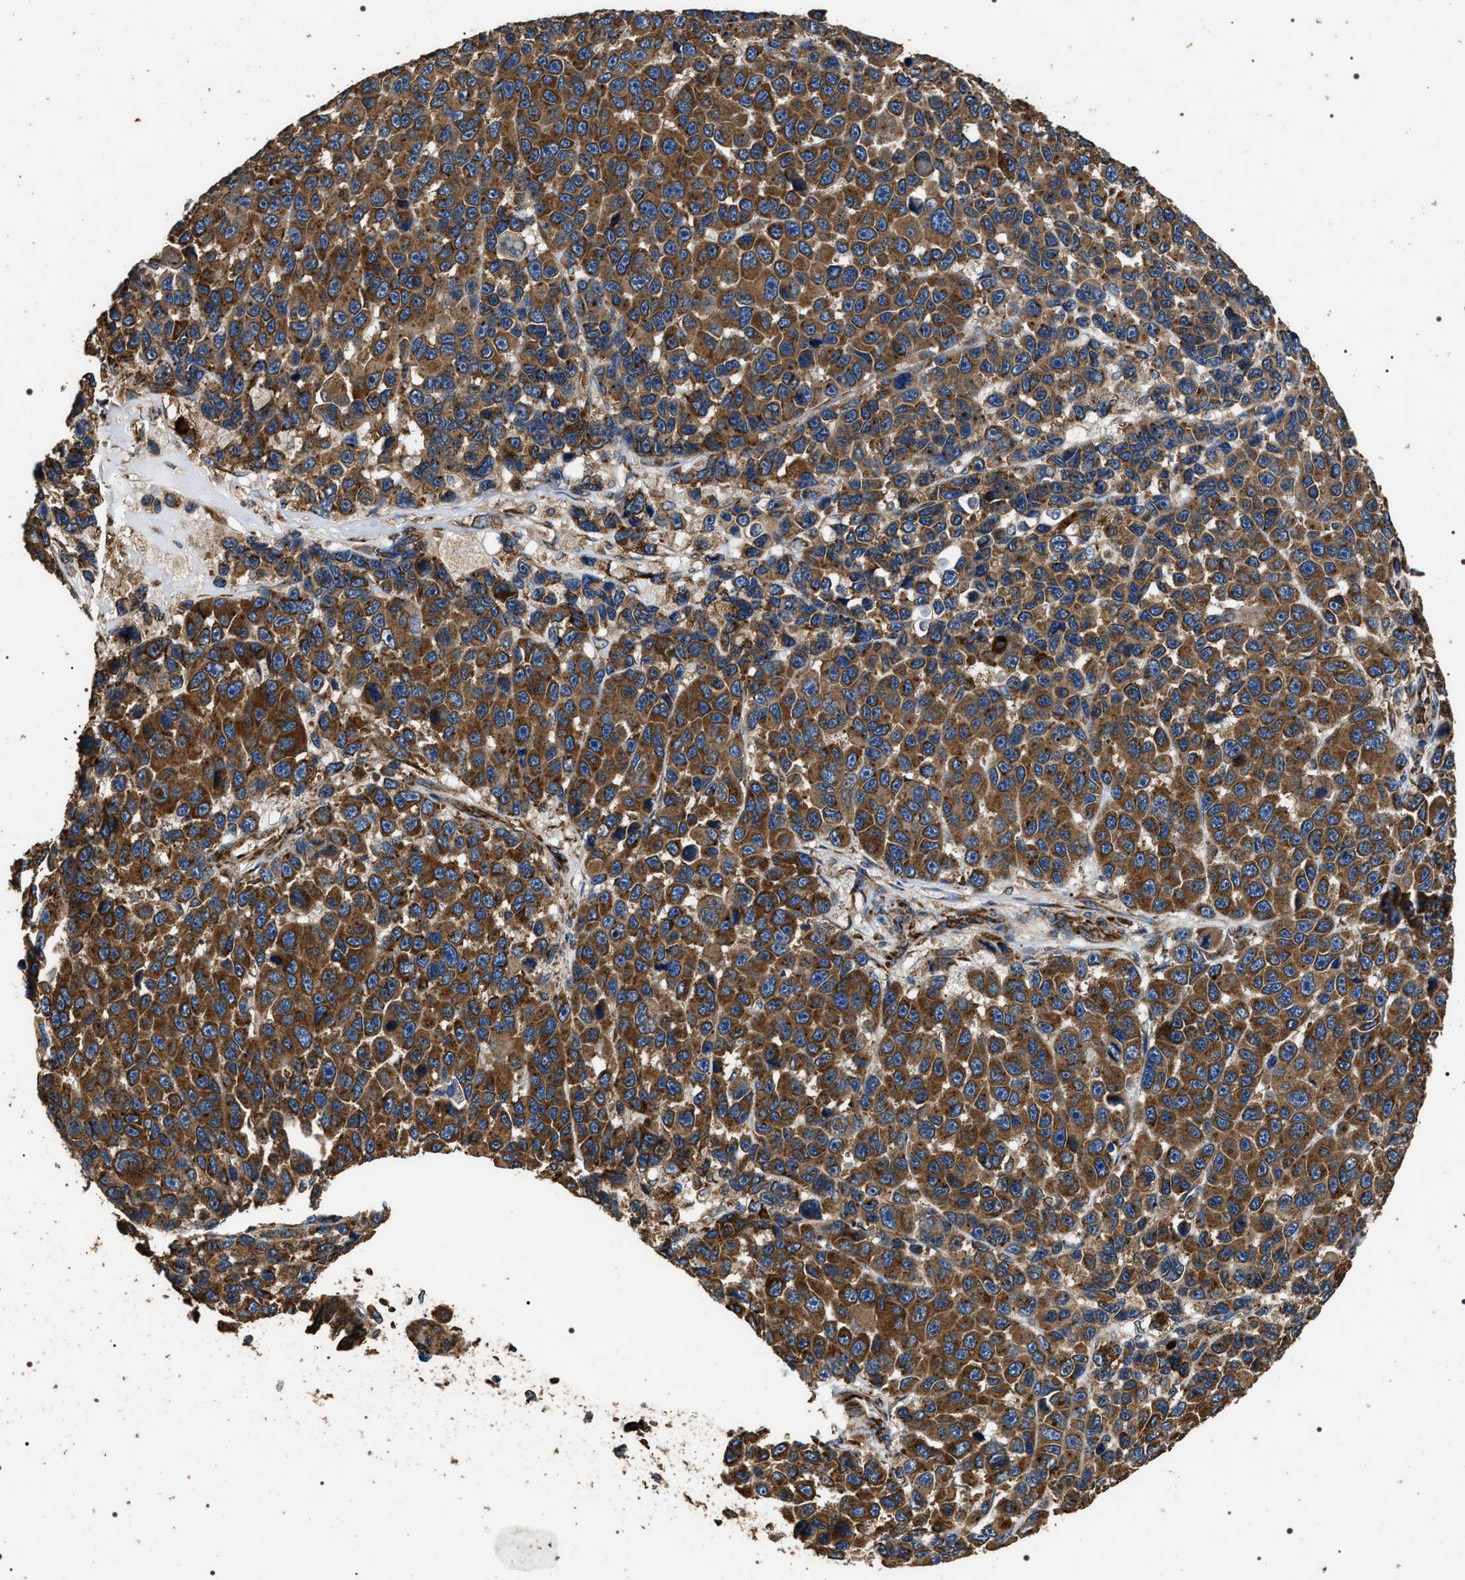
{"staining": {"intensity": "strong", "quantity": ">75%", "location": "cytoplasmic/membranous"}, "tissue": "melanoma", "cell_type": "Tumor cells", "image_type": "cancer", "snomed": [{"axis": "morphology", "description": "Malignant melanoma, NOS"}, {"axis": "topography", "description": "Skin"}], "caption": "Immunohistochemistry (IHC) micrograph of human melanoma stained for a protein (brown), which reveals high levels of strong cytoplasmic/membranous positivity in about >75% of tumor cells.", "gene": "KTN1", "patient": {"sex": "male", "age": 53}}